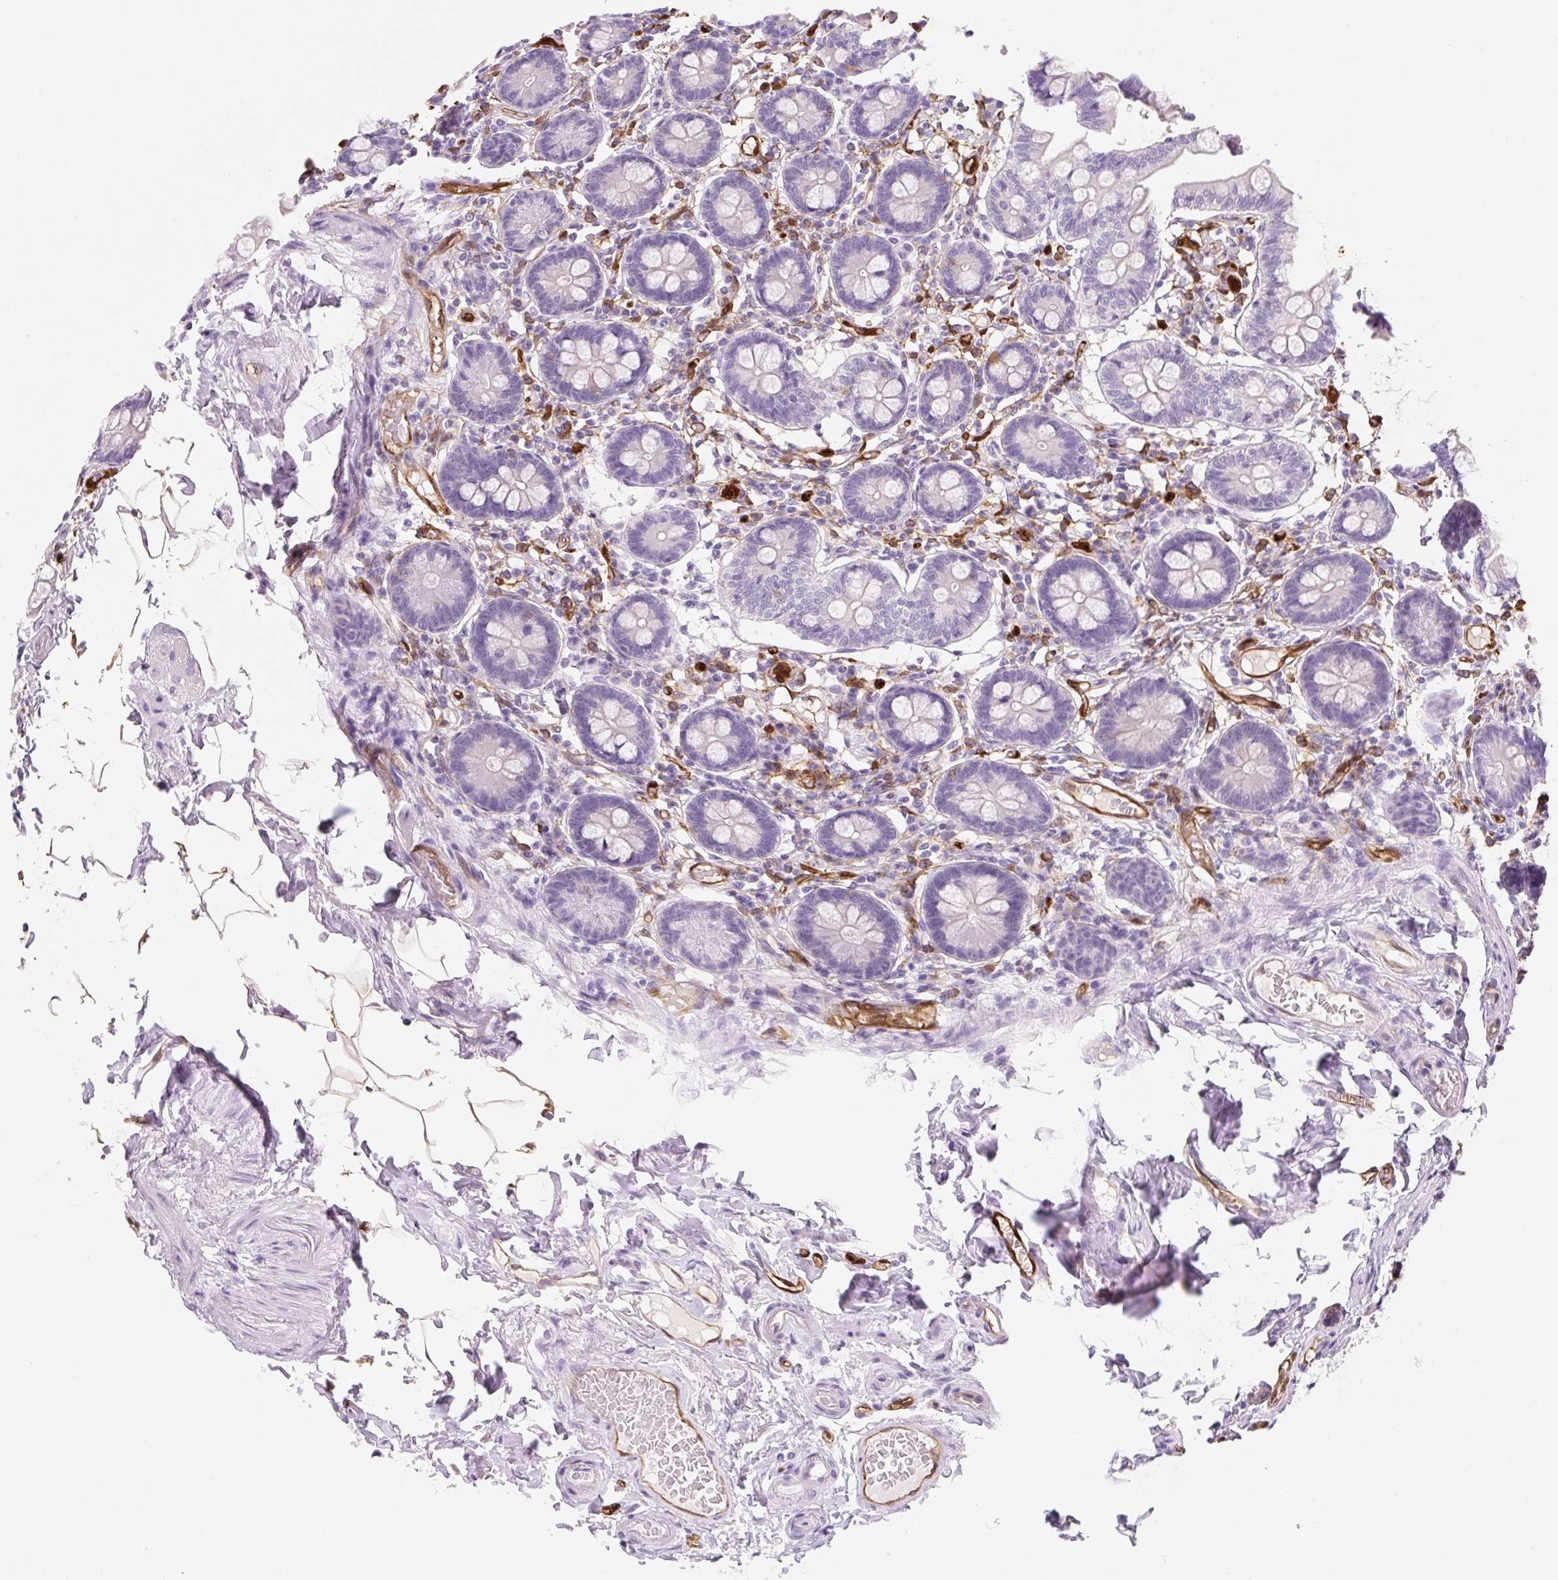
{"staining": {"intensity": "negative", "quantity": "none", "location": "none"}, "tissue": "small intestine", "cell_type": "Glandular cells", "image_type": "normal", "snomed": [{"axis": "morphology", "description": "Normal tissue, NOS"}, {"axis": "topography", "description": "Small intestine"}], "caption": "Immunohistochemistry image of normal small intestine: small intestine stained with DAB demonstrates no significant protein positivity in glandular cells. Brightfield microscopy of immunohistochemistry stained with DAB (brown) and hematoxylin (blue), captured at high magnification.", "gene": "FABP5", "patient": {"sex": "female", "age": 64}}